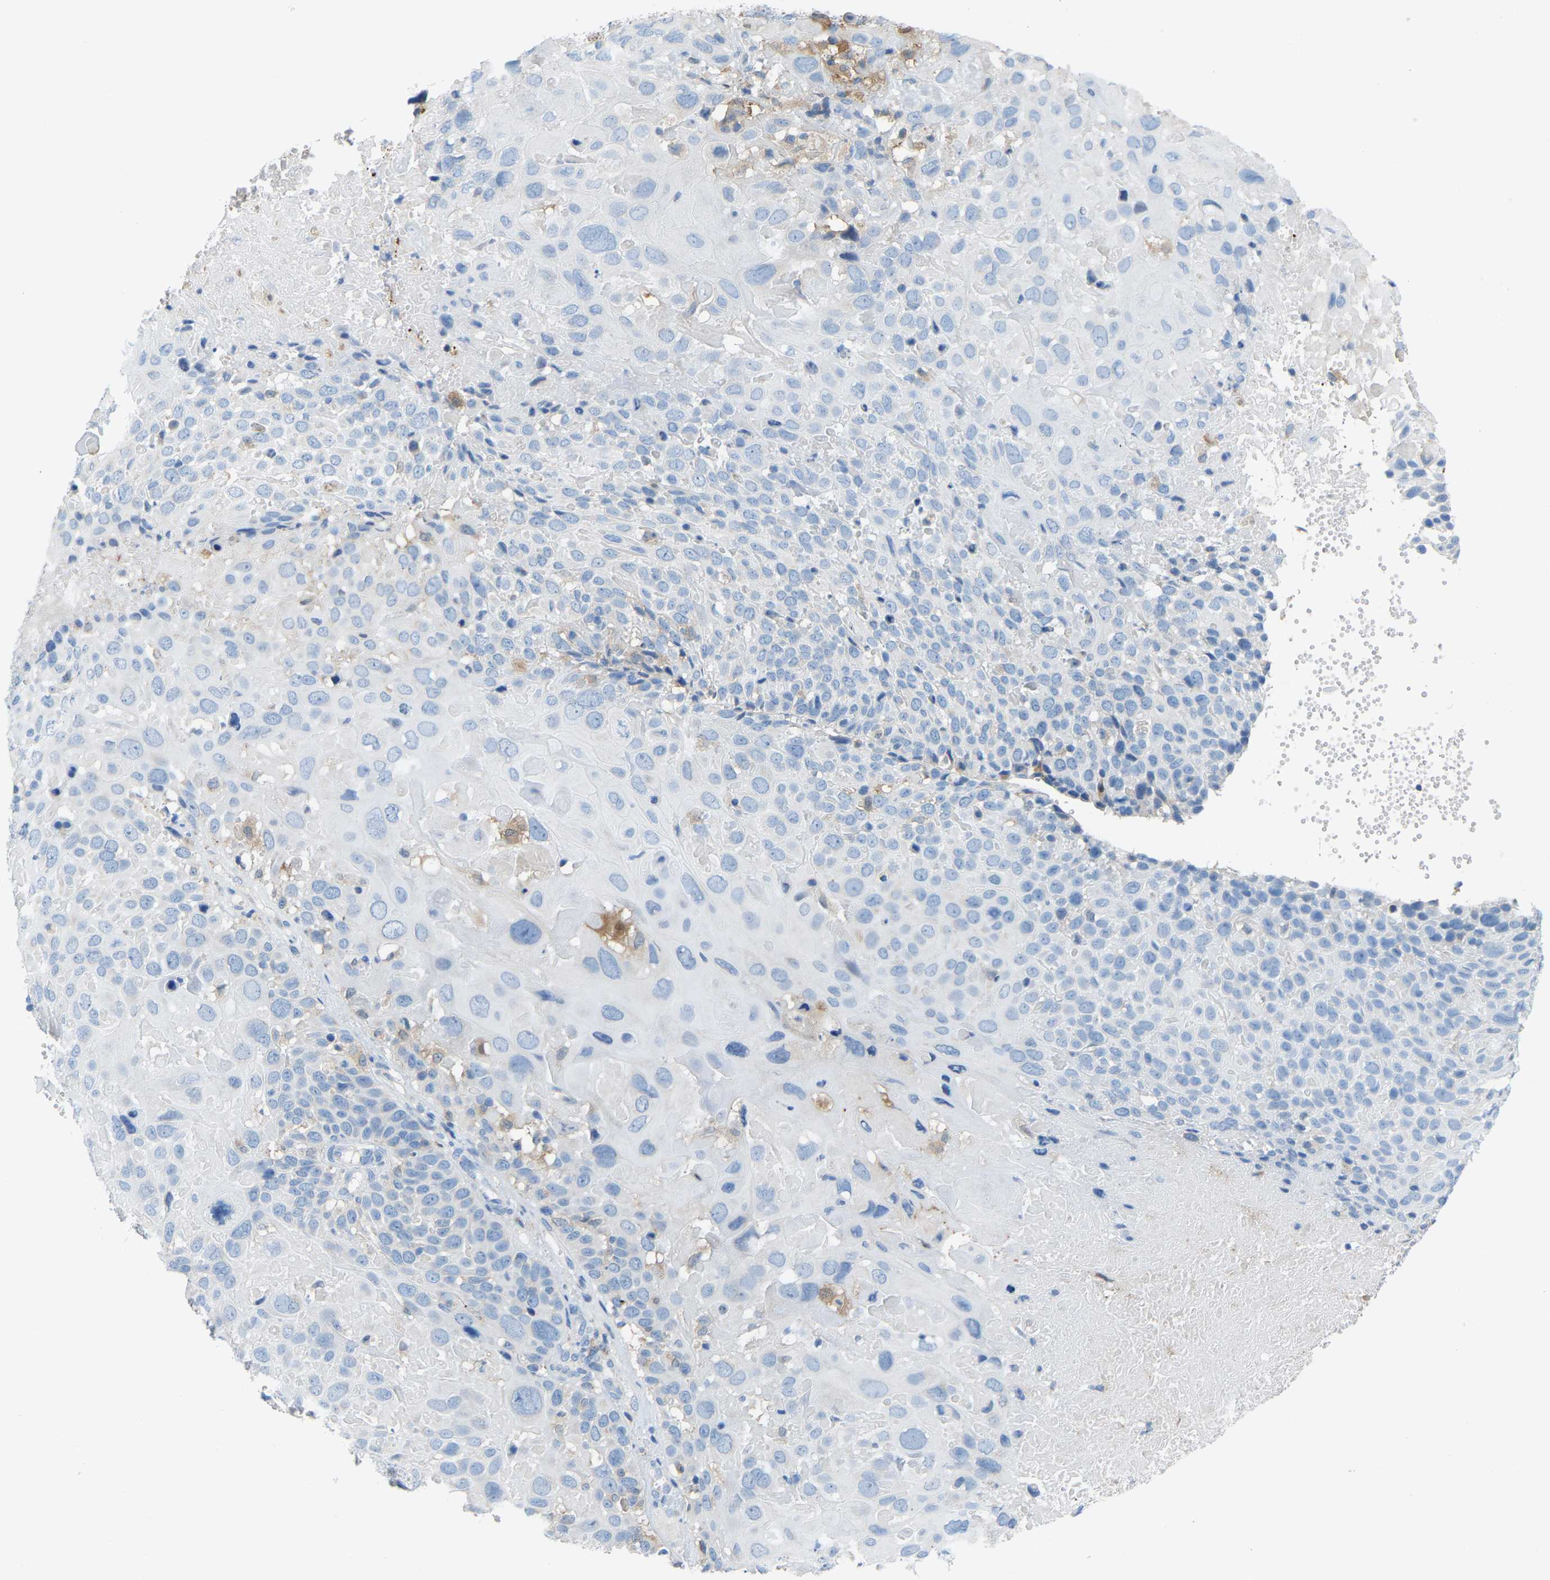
{"staining": {"intensity": "negative", "quantity": "none", "location": "none"}, "tissue": "cervical cancer", "cell_type": "Tumor cells", "image_type": "cancer", "snomed": [{"axis": "morphology", "description": "Squamous cell carcinoma, NOS"}, {"axis": "topography", "description": "Cervix"}], "caption": "An immunohistochemistry micrograph of cervical cancer is shown. There is no staining in tumor cells of cervical cancer.", "gene": "CROT", "patient": {"sex": "female", "age": 74}}